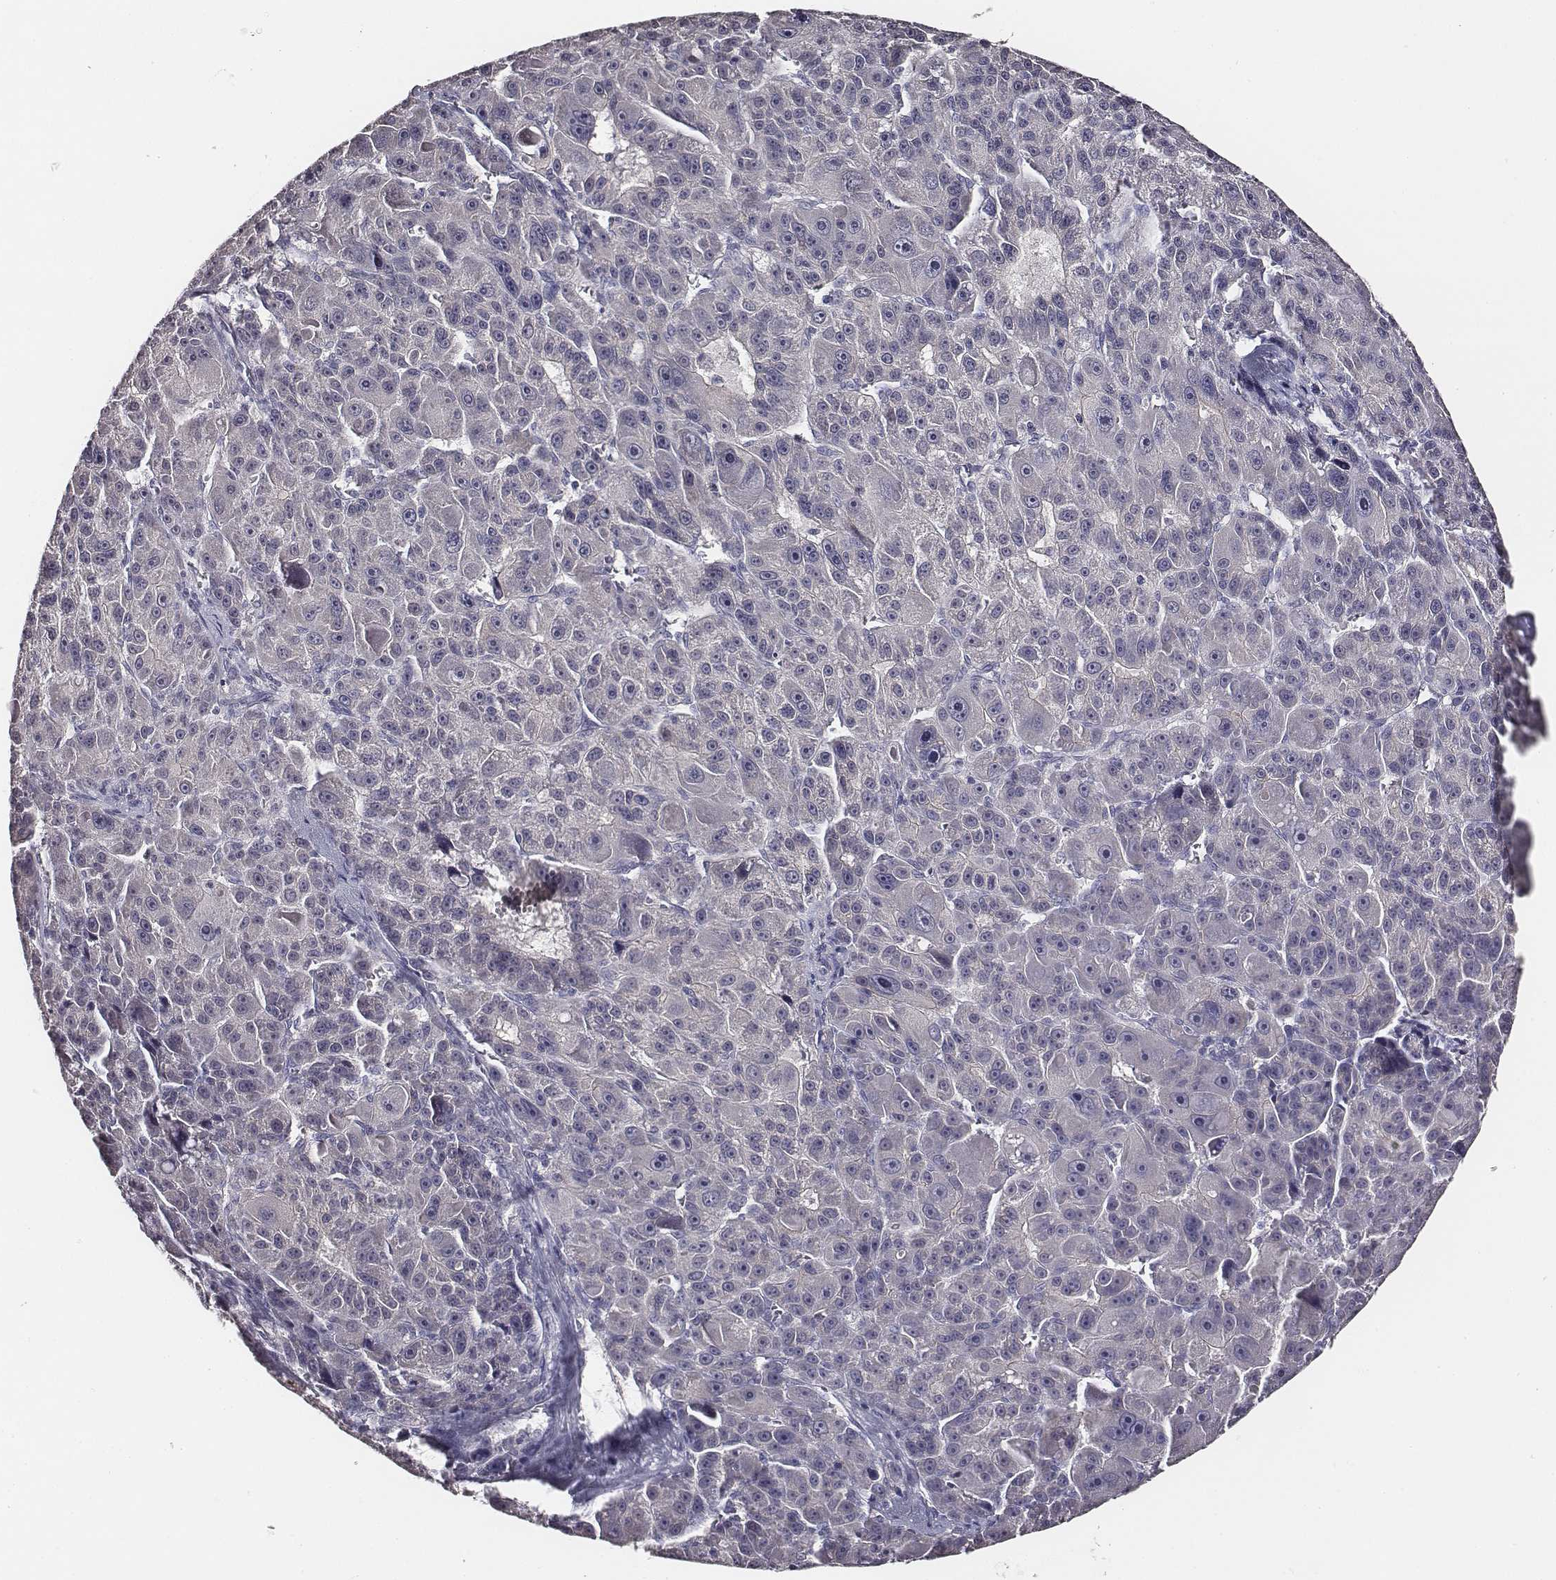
{"staining": {"intensity": "negative", "quantity": "none", "location": "none"}, "tissue": "liver cancer", "cell_type": "Tumor cells", "image_type": "cancer", "snomed": [{"axis": "morphology", "description": "Carcinoma, Hepatocellular, NOS"}, {"axis": "topography", "description": "Liver"}], "caption": "There is no significant positivity in tumor cells of hepatocellular carcinoma (liver).", "gene": "AADAT", "patient": {"sex": "male", "age": 76}}